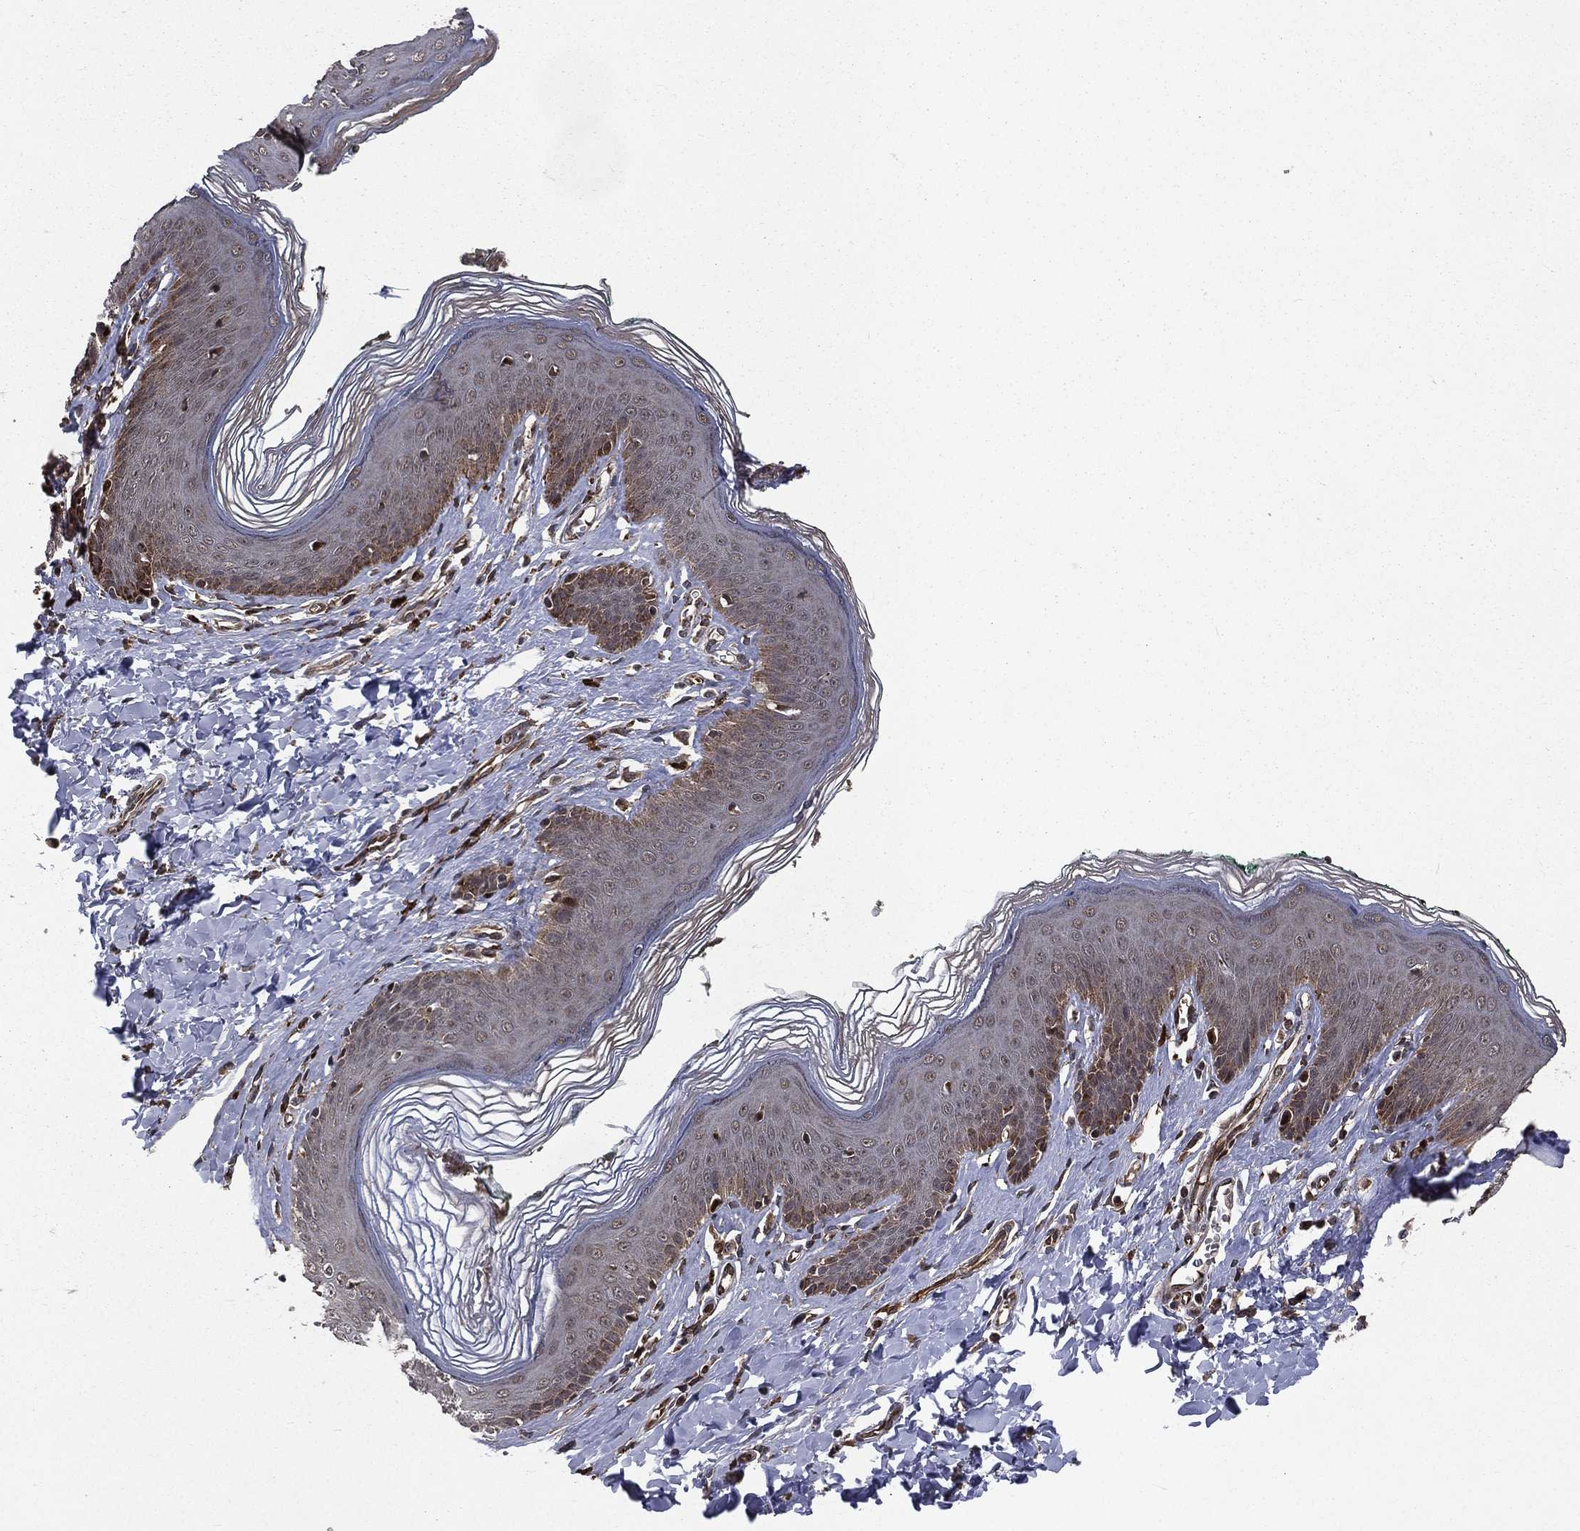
{"staining": {"intensity": "moderate", "quantity": "<25%", "location": "cytoplasmic/membranous"}, "tissue": "skin", "cell_type": "Epidermal cells", "image_type": "normal", "snomed": [{"axis": "morphology", "description": "Normal tissue, NOS"}, {"axis": "topography", "description": "Vulva"}], "caption": "An immunohistochemistry photomicrograph of unremarkable tissue is shown. Protein staining in brown labels moderate cytoplasmic/membranous positivity in skin within epidermal cells. (DAB (3,3'-diaminobenzidine) IHC, brown staining for protein, blue staining for nuclei).", "gene": "LENG8", "patient": {"sex": "female", "age": 66}}